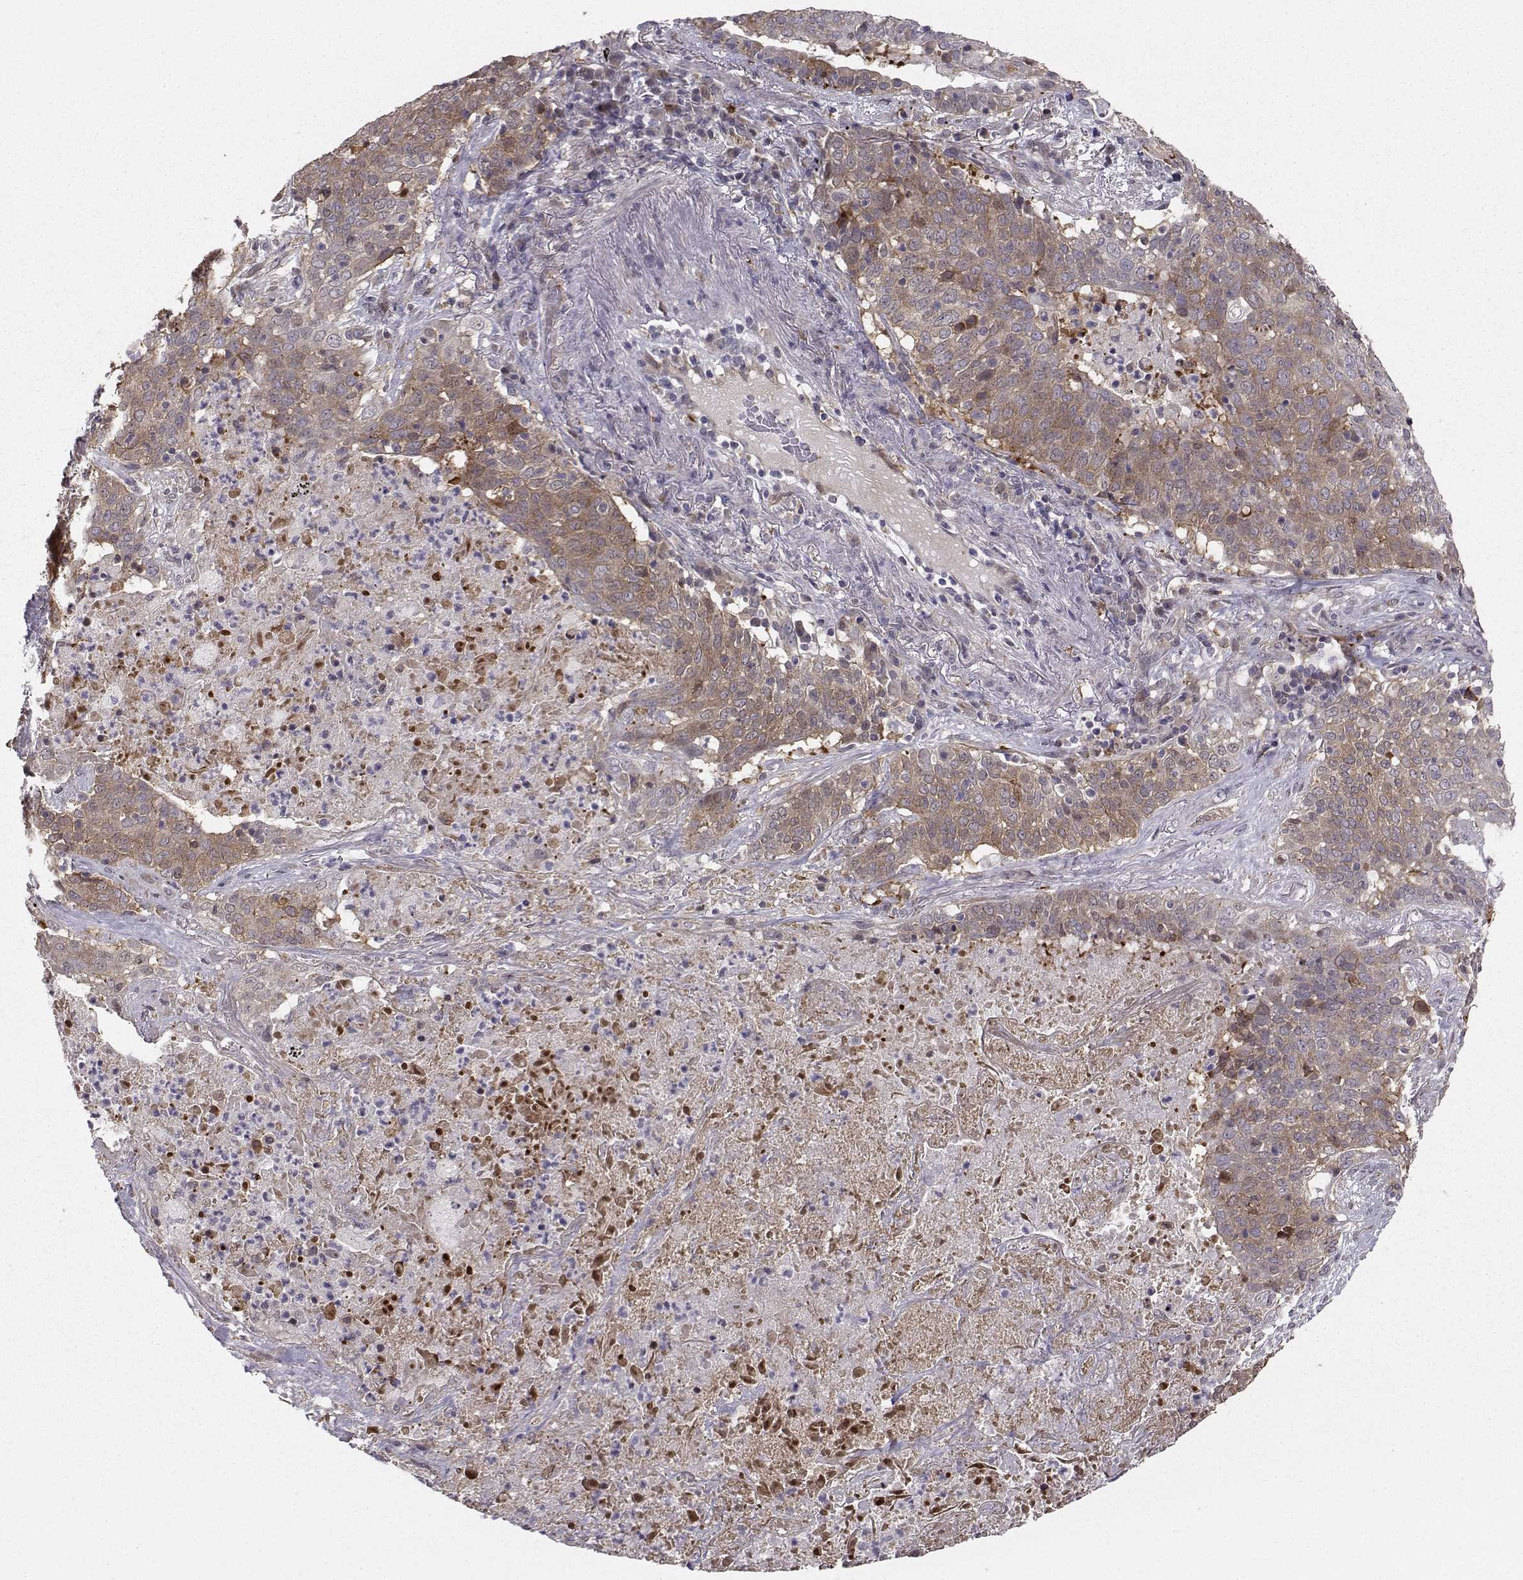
{"staining": {"intensity": "weak", "quantity": ">75%", "location": "cytoplasmic/membranous"}, "tissue": "lung cancer", "cell_type": "Tumor cells", "image_type": "cancer", "snomed": [{"axis": "morphology", "description": "Squamous cell carcinoma, NOS"}, {"axis": "topography", "description": "Lung"}], "caption": "A brown stain labels weak cytoplasmic/membranous positivity of a protein in human lung cancer (squamous cell carcinoma) tumor cells.", "gene": "HSP90AB1", "patient": {"sex": "male", "age": 82}}